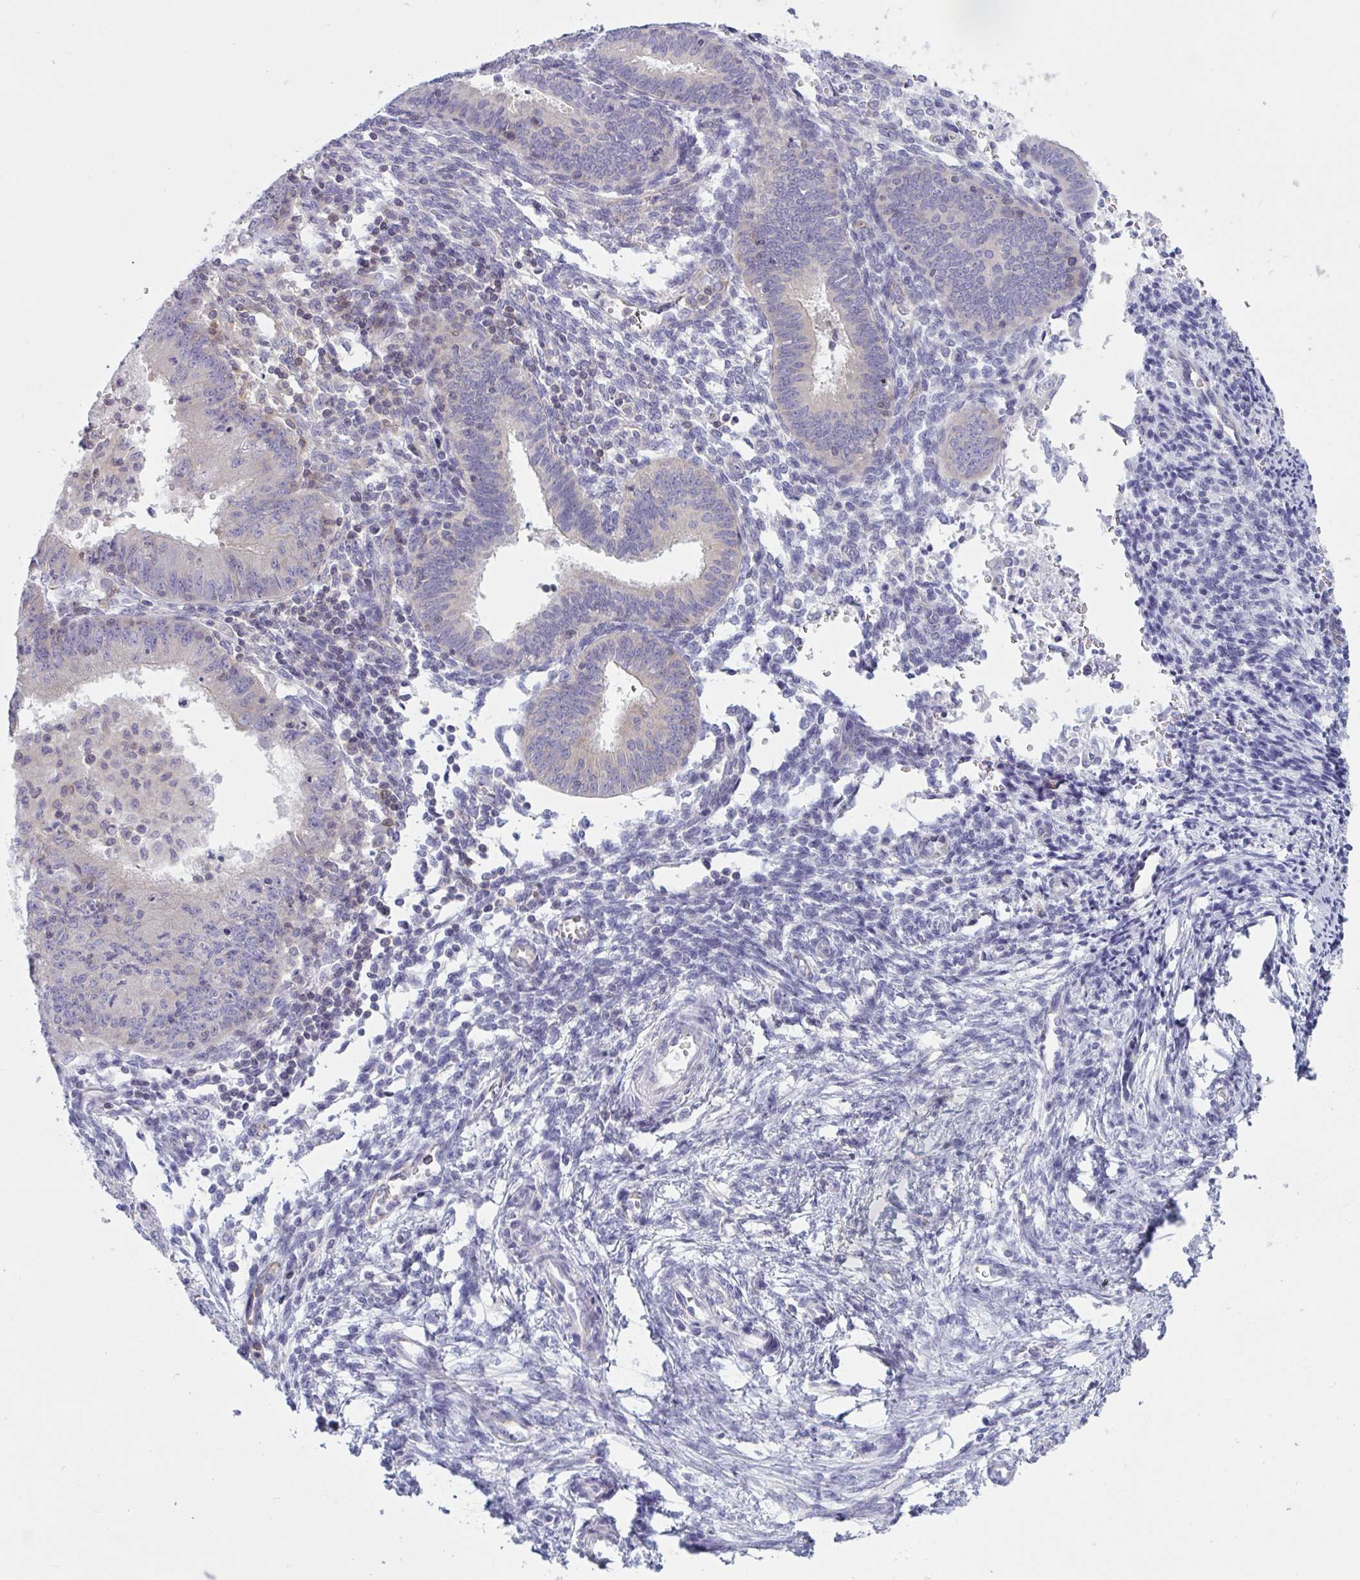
{"staining": {"intensity": "negative", "quantity": "none", "location": "none"}, "tissue": "endometrial cancer", "cell_type": "Tumor cells", "image_type": "cancer", "snomed": [{"axis": "morphology", "description": "Adenocarcinoma, NOS"}, {"axis": "topography", "description": "Endometrium"}], "caption": "This image is of endometrial cancer stained with immunohistochemistry (IHC) to label a protein in brown with the nuclei are counter-stained blue. There is no positivity in tumor cells. (DAB immunohistochemistry (IHC) with hematoxylin counter stain).", "gene": "TANK", "patient": {"sex": "female", "age": 50}}